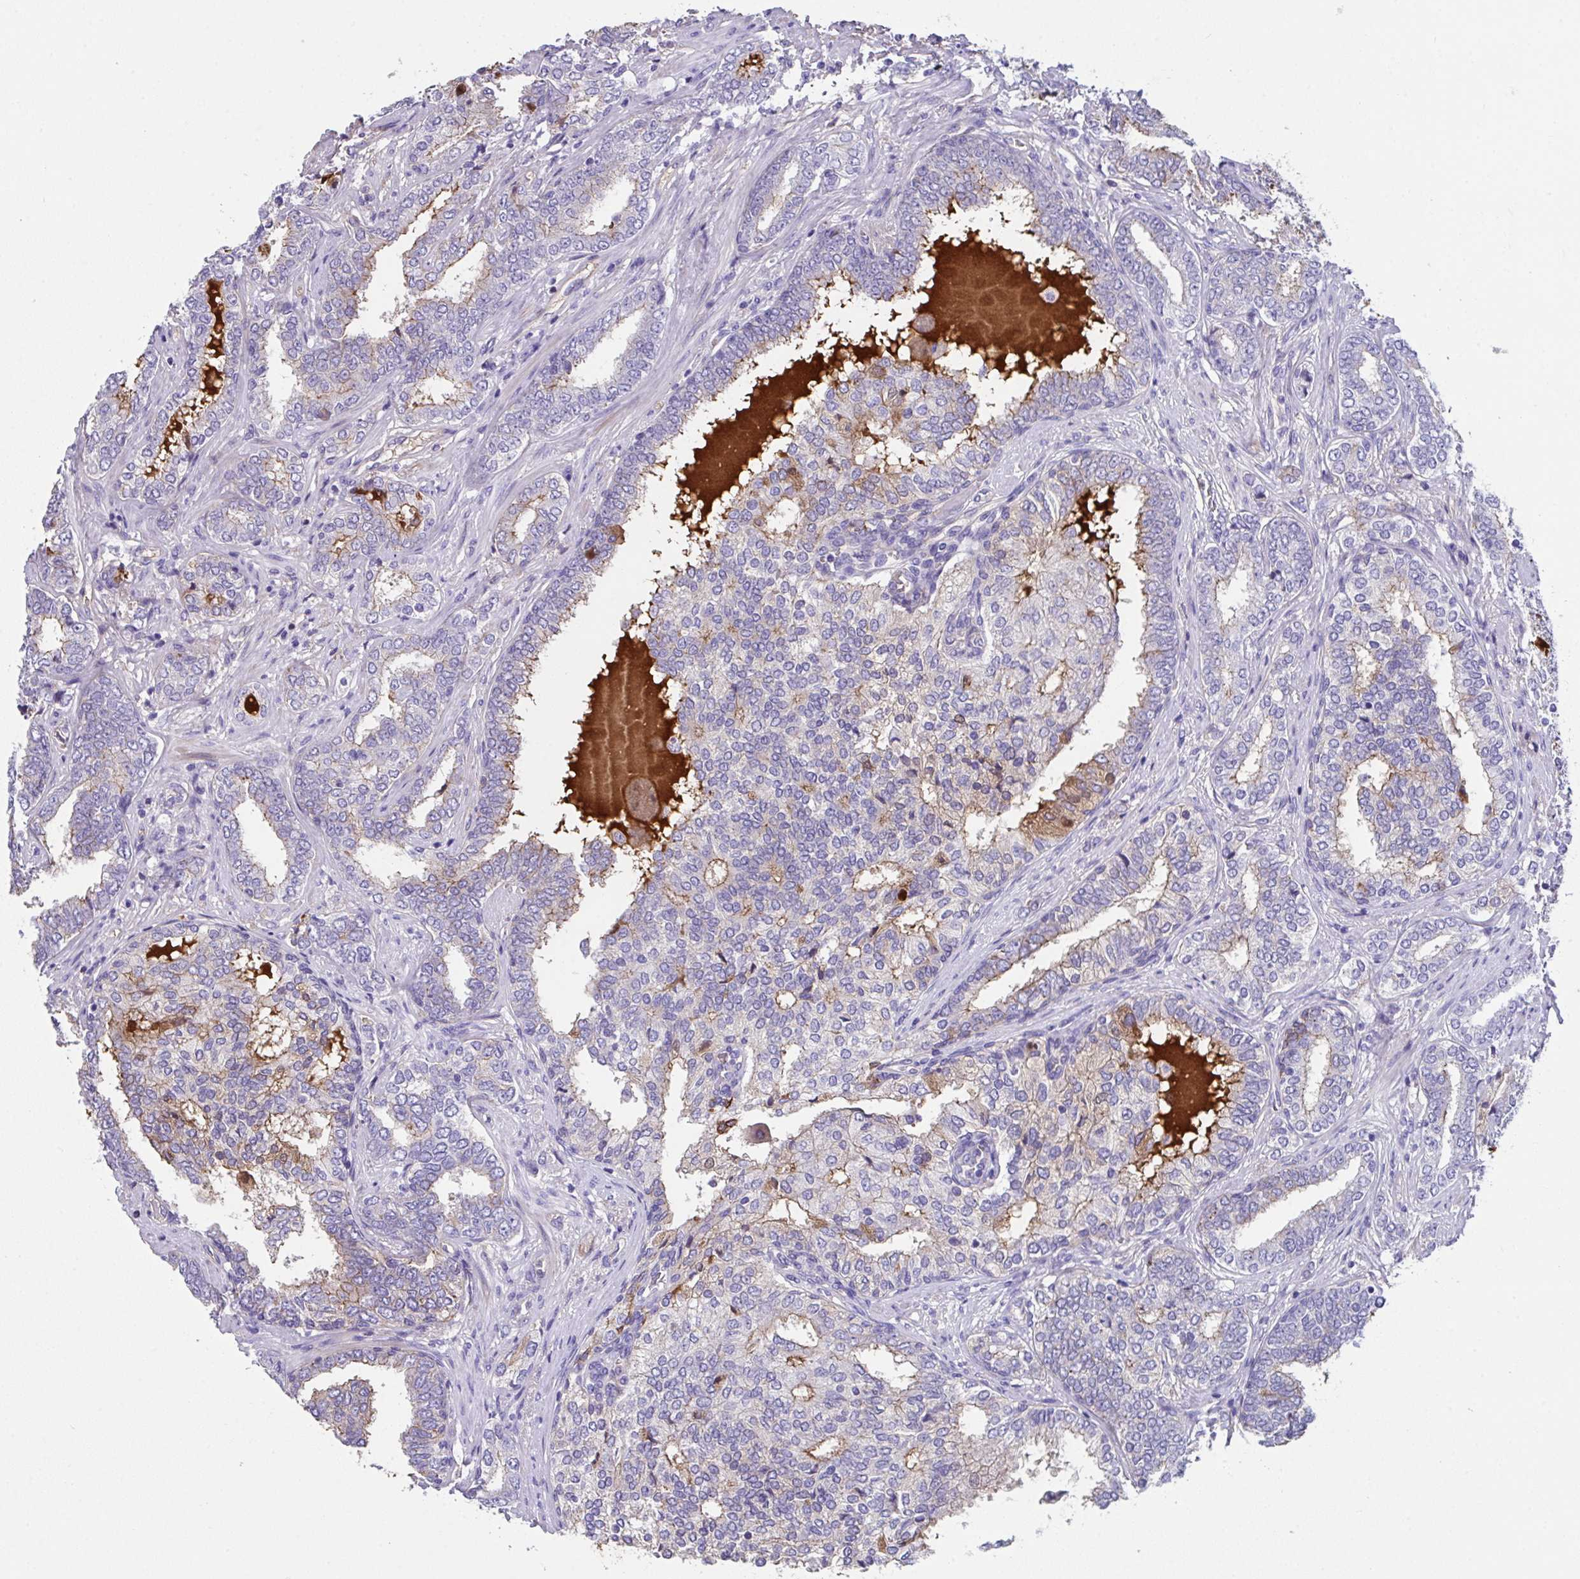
{"staining": {"intensity": "moderate", "quantity": "<25%", "location": "cytoplasmic/membranous"}, "tissue": "prostate cancer", "cell_type": "Tumor cells", "image_type": "cancer", "snomed": [{"axis": "morphology", "description": "Adenocarcinoma, High grade"}, {"axis": "topography", "description": "Prostate"}], "caption": "This micrograph shows prostate adenocarcinoma (high-grade) stained with immunohistochemistry to label a protein in brown. The cytoplasmic/membranous of tumor cells show moderate positivity for the protein. Nuclei are counter-stained blue.", "gene": "ZNF813", "patient": {"sex": "male", "age": 72}}